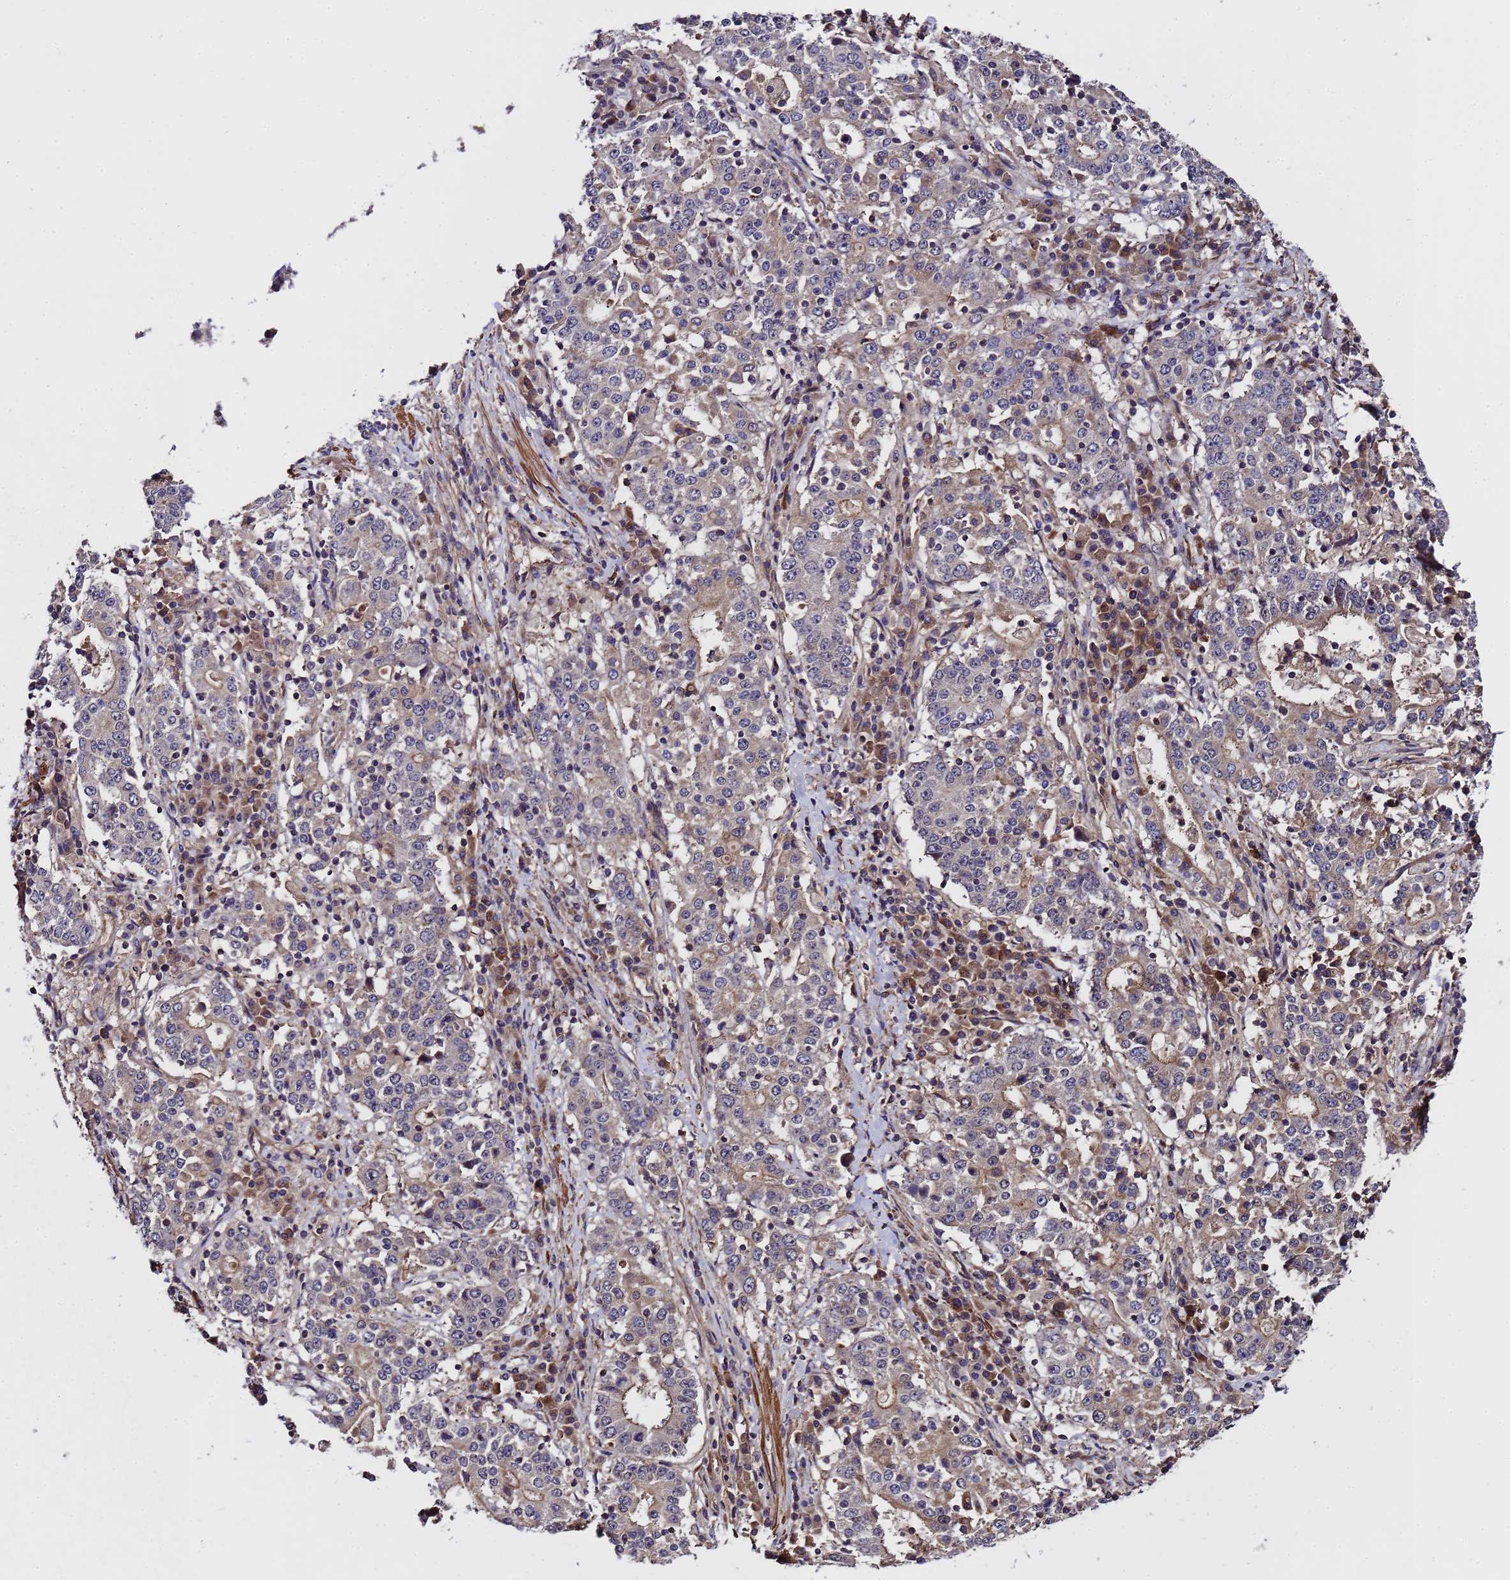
{"staining": {"intensity": "weak", "quantity": "<25%", "location": "cytoplasmic/membranous"}, "tissue": "stomach cancer", "cell_type": "Tumor cells", "image_type": "cancer", "snomed": [{"axis": "morphology", "description": "Adenocarcinoma, NOS"}, {"axis": "topography", "description": "Stomach"}], "caption": "A photomicrograph of human stomach cancer is negative for staining in tumor cells.", "gene": "GSTCD", "patient": {"sex": "male", "age": 59}}